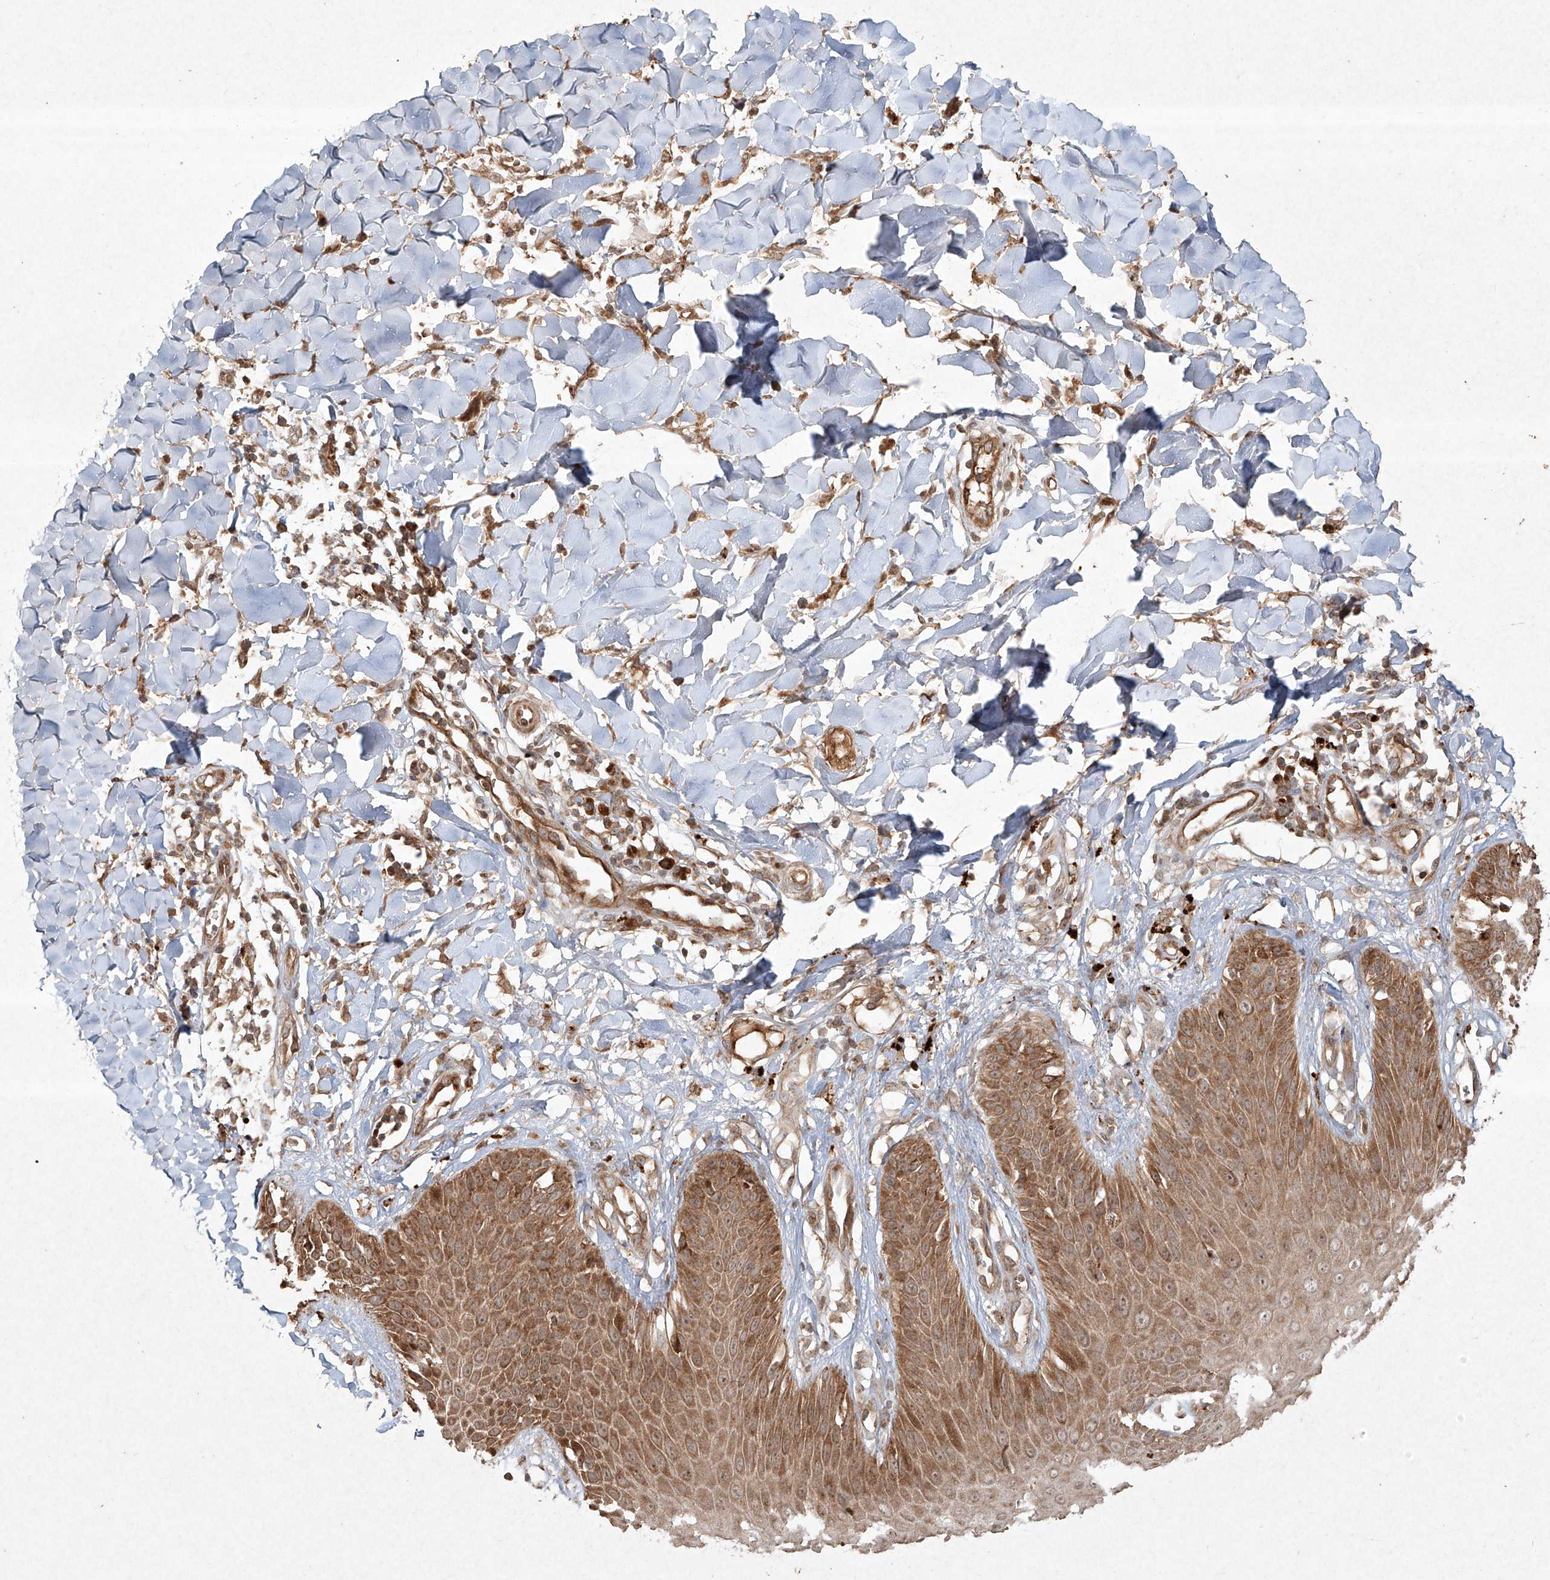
{"staining": {"intensity": "moderate", "quantity": ">75%", "location": "cytoplasmic/membranous"}, "tissue": "skin cancer", "cell_type": "Tumor cells", "image_type": "cancer", "snomed": [{"axis": "morphology", "description": "Squamous cell carcinoma, NOS"}, {"axis": "topography", "description": "Skin"}], "caption": "Protein staining exhibits moderate cytoplasmic/membranous staining in about >75% of tumor cells in skin cancer.", "gene": "CYYR1", "patient": {"sex": "male", "age": 24}}